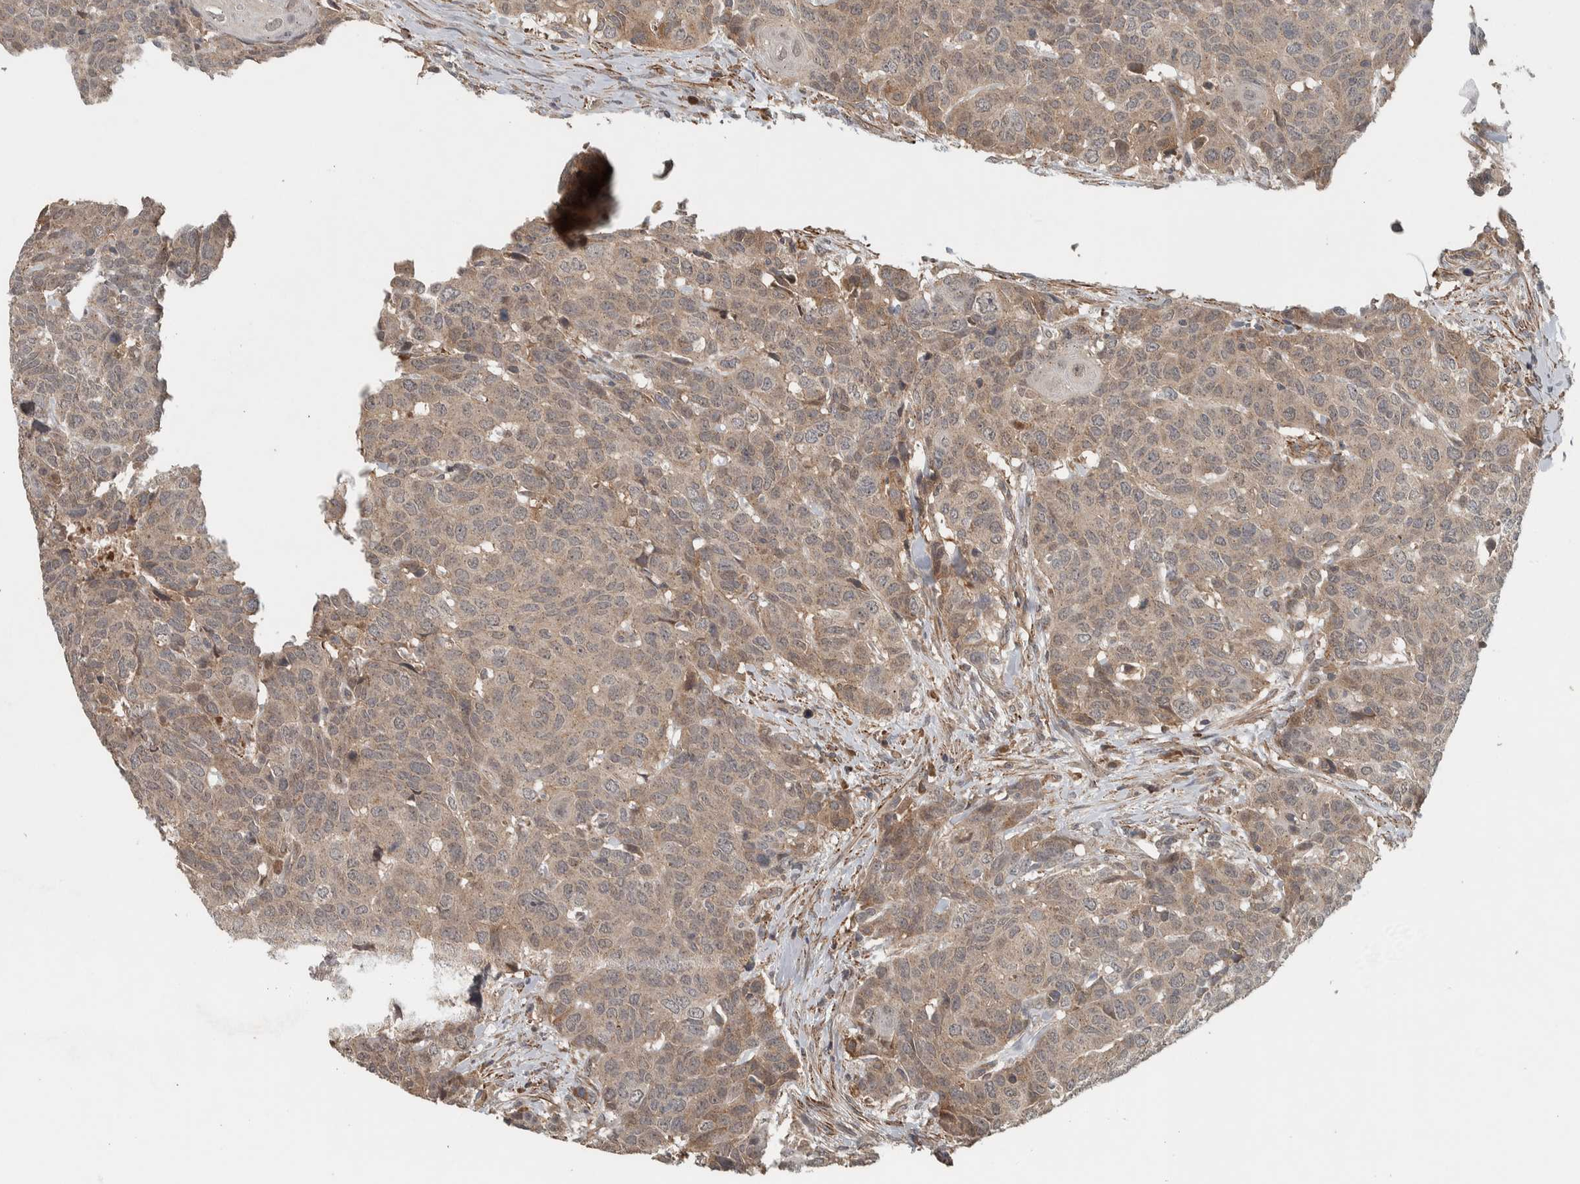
{"staining": {"intensity": "weak", "quantity": ">75%", "location": "cytoplasmic/membranous"}, "tissue": "head and neck cancer", "cell_type": "Tumor cells", "image_type": "cancer", "snomed": [{"axis": "morphology", "description": "Squamous cell carcinoma, NOS"}, {"axis": "topography", "description": "Head-Neck"}], "caption": "Human head and neck cancer (squamous cell carcinoma) stained with a brown dye shows weak cytoplasmic/membranous positive positivity in approximately >75% of tumor cells.", "gene": "LBHD1", "patient": {"sex": "male", "age": 66}}